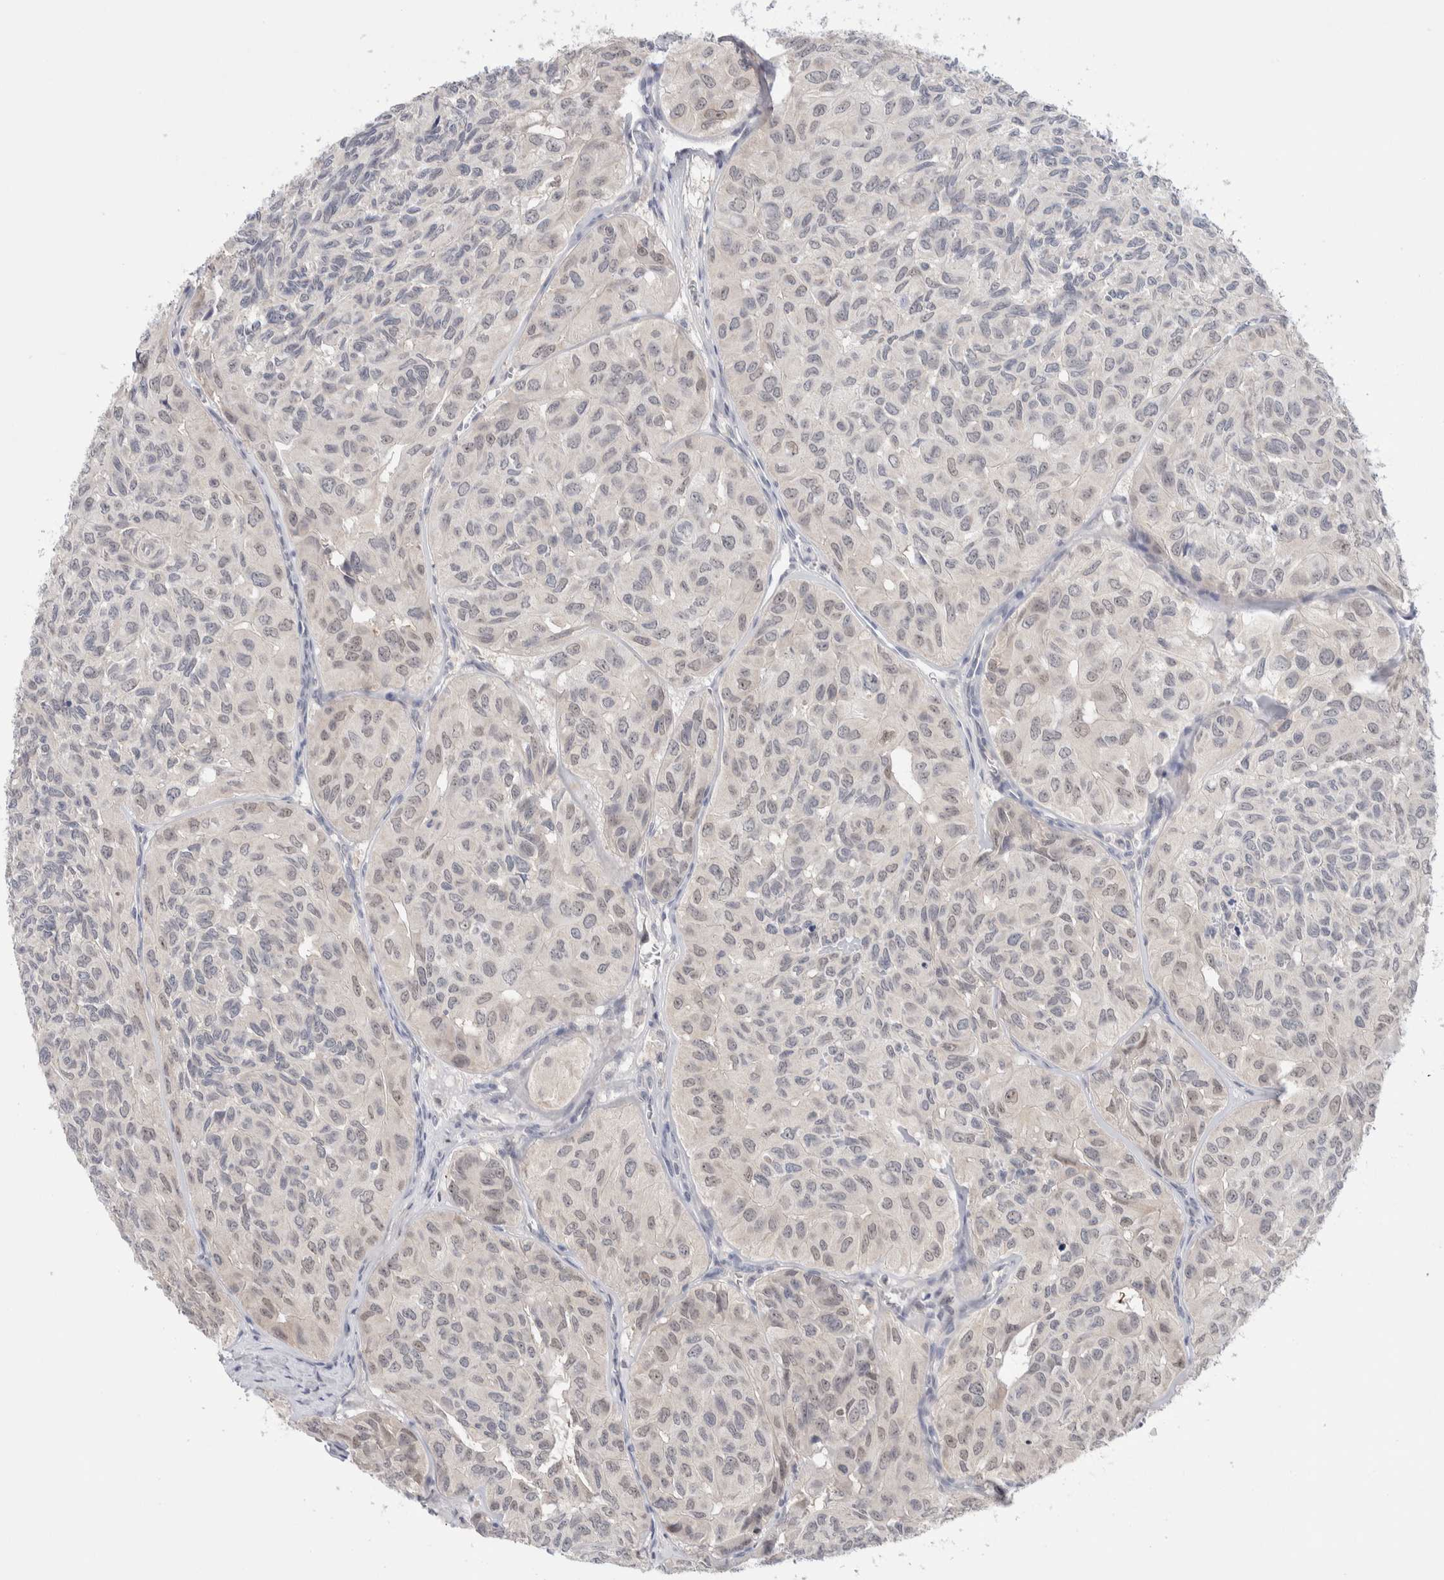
{"staining": {"intensity": "weak", "quantity": "25%-75%", "location": "cytoplasmic/membranous,nuclear"}, "tissue": "head and neck cancer", "cell_type": "Tumor cells", "image_type": "cancer", "snomed": [{"axis": "morphology", "description": "Adenocarcinoma, NOS"}, {"axis": "topography", "description": "Salivary gland, NOS"}, {"axis": "topography", "description": "Head-Neck"}], "caption": "There is low levels of weak cytoplasmic/membranous and nuclear positivity in tumor cells of head and neck cancer (adenocarcinoma), as demonstrated by immunohistochemical staining (brown color).", "gene": "DNAJB6", "patient": {"sex": "female", "age": 76}}